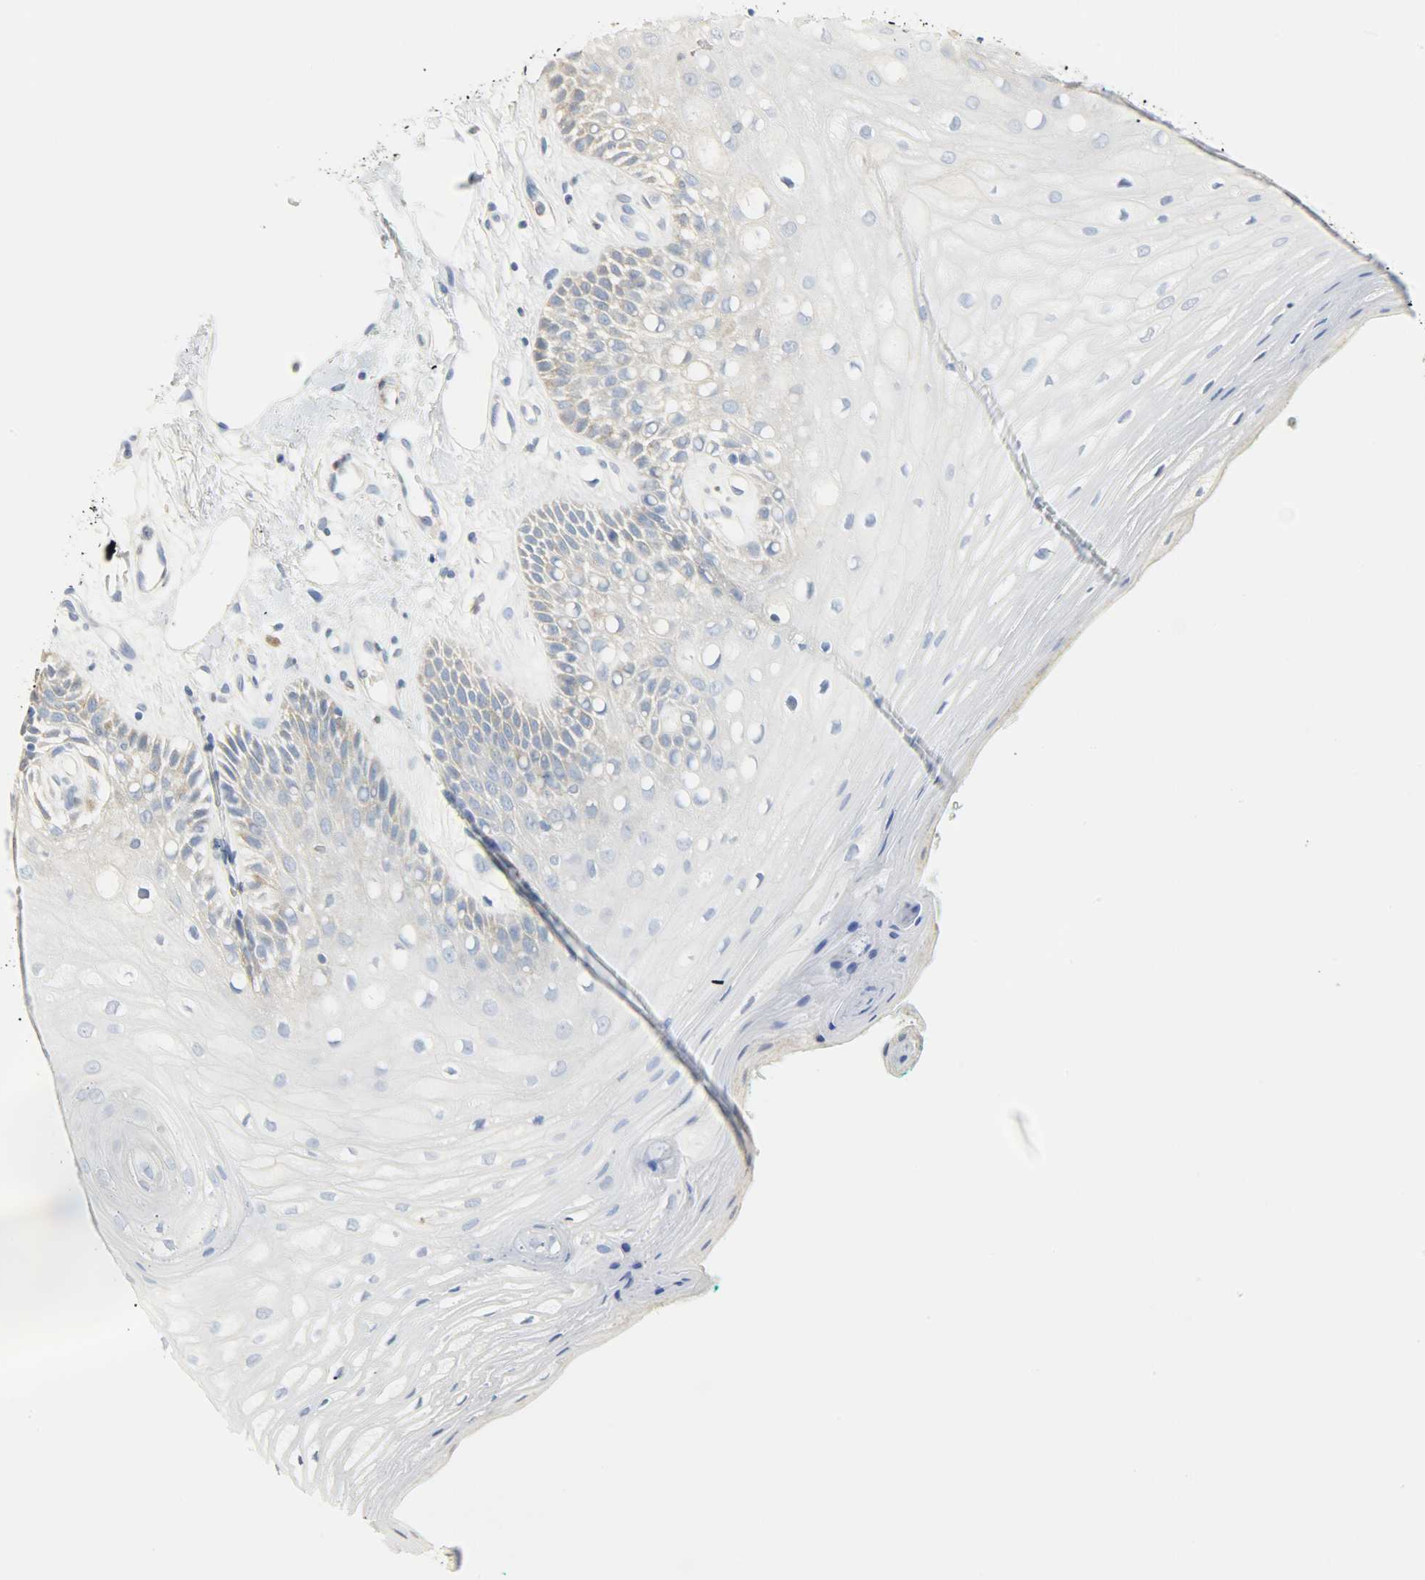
{"staining": {"intensity": "weak", "quantity": "<25%", "location": "cytoplasmic/membranous"}, "tissue": "oral mucosa", "cell_type": "Squamous epithelial cells", "image_type": "normal", "snomed": [{"axis": "morphology", "description": "Normal tissue, NOS"}, {"axis": "morphology", "description": "Squamous cell carcinoma, NOS"}, {"axis": "topography", "description": "Skeletal muscle"}, {"axis": "topography", "description": "Oral tissue"}, {"axis": "topography", "description": "Head-Neck"}], "caption": "Immunohistochemistry image of unremarkable human oral mucosa stained for a protein (brown), which exhibits no expression in squamous epithelial cells.", "gene": "CA3", "patient": {"sex": "female", "age": 84}}